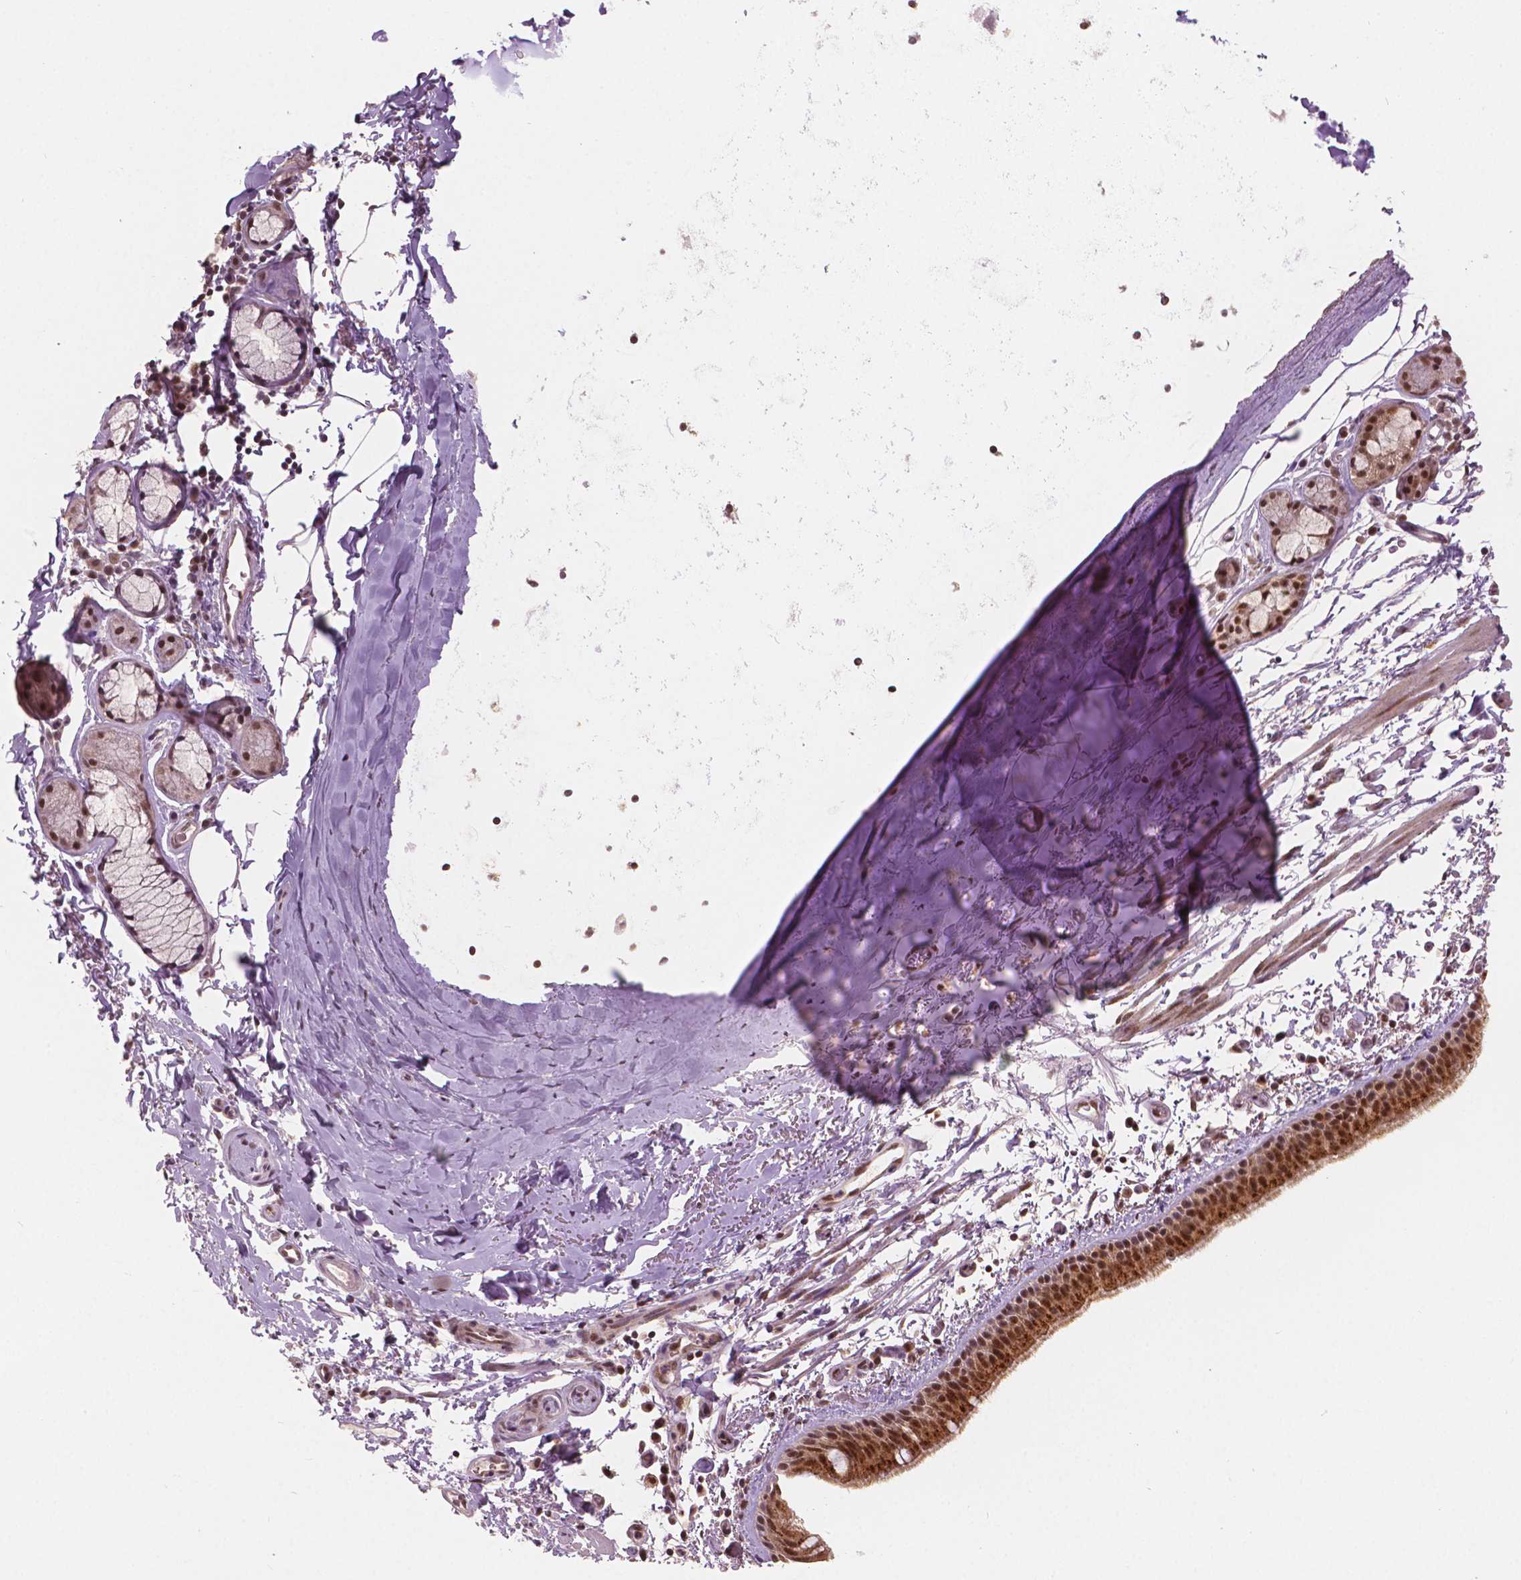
{"staining": {"intensity": "moderate", "quantity": ">75%", "location": "cytoplasmic/membranous,nuclear"}, "tissue": "bronchus", "cell_type": "Respiratory epithelial cells", "image_type": "normal", "snomed": [{"axis": "morphology", "description": "Normal tissue, NOS"}, {"axis": "topography", "description": "Bronchus"}], "caption": "About >75% of respiratory epithelial cells in normal human bronchus demonstrate moderate cytoplasmic/membranous,nuclear protein expression as visualized by brown immunohistochemical staining.", "gene": "NSD2", "patient": {"sex": "female", "age": 61}}